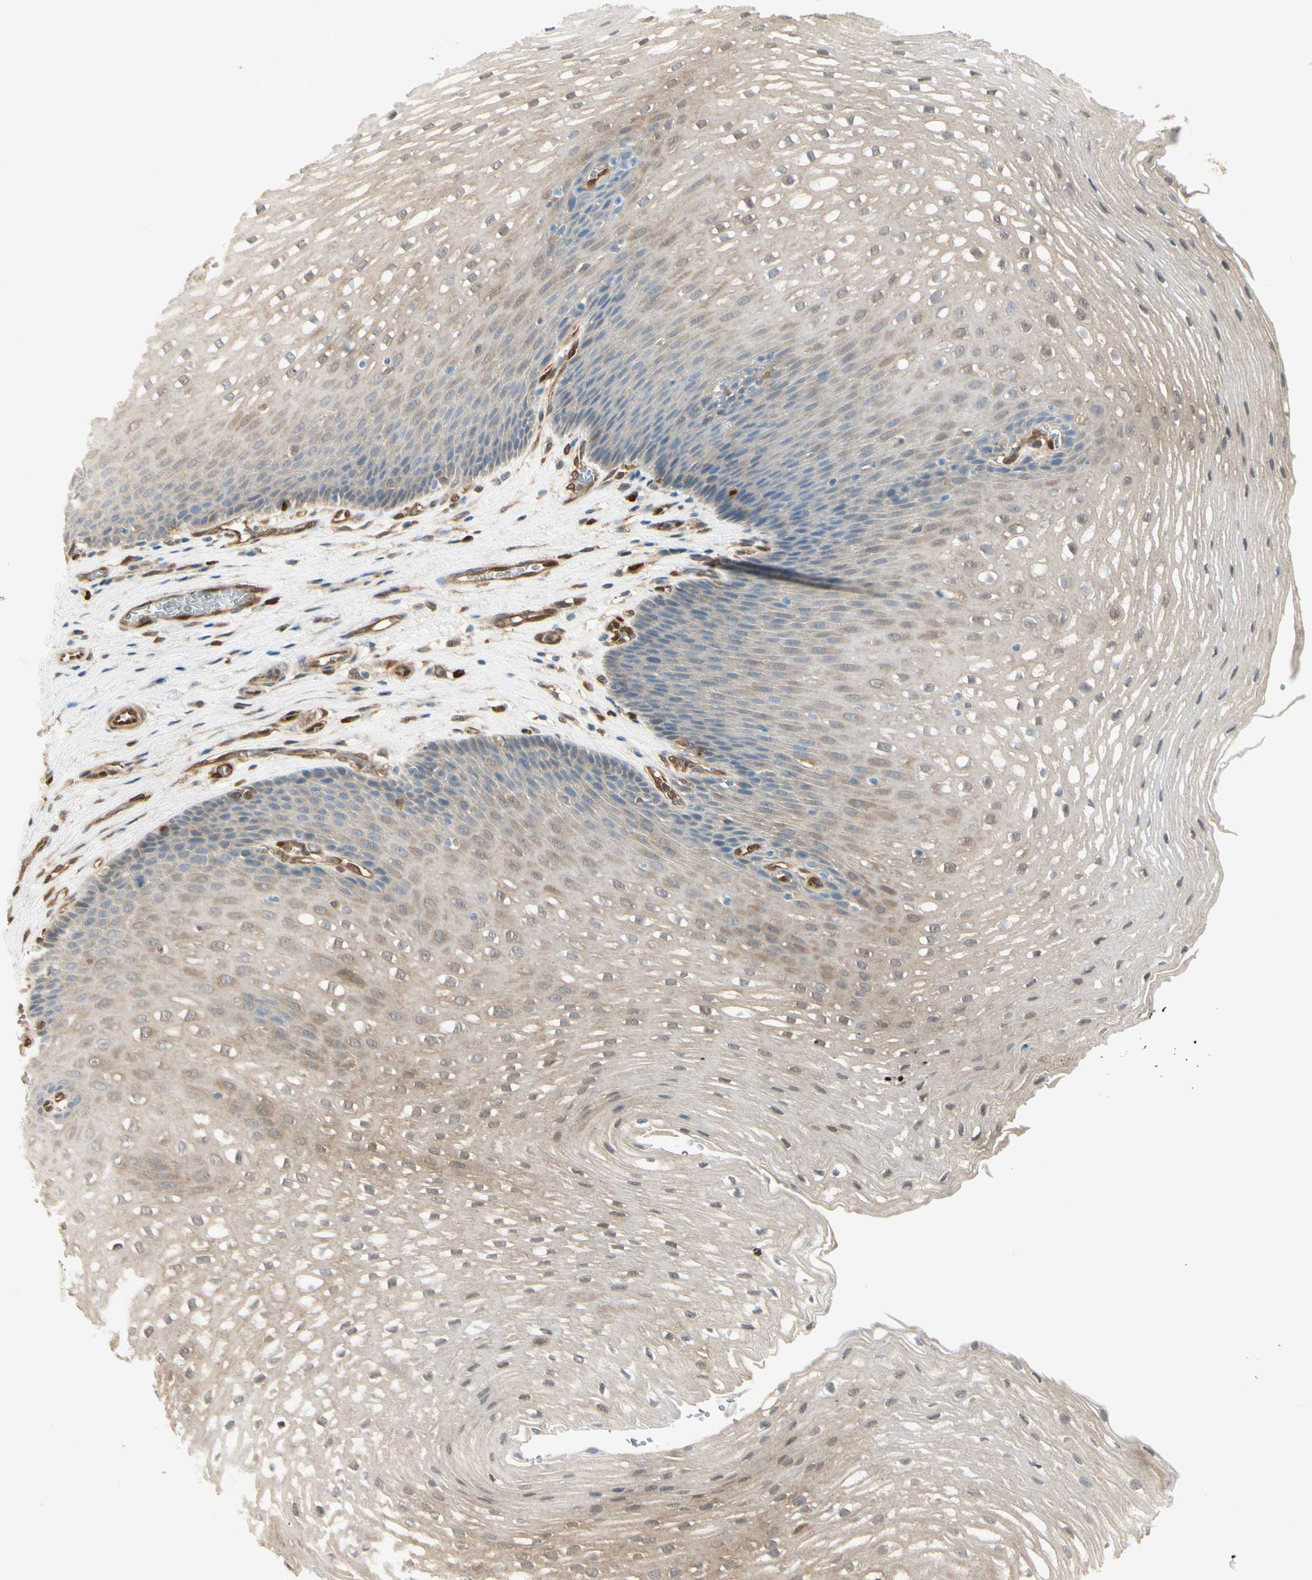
{"staining": {"intensity": "weak", "quantity": ">75%", "location": "cytoplasmic/membranous"}, "tissue": "esophagus", "cell_type": "Squamous epithelial cells", "image_type": "normal", "snomed": [{"axis": "morphology", "description": "Normal tissue, NOS"}, {"axis": "topography", "description": "Esophagus"}], "caption": "A brown stain shows weak cytoplasmic/membranous expression of a protein in squamous epithelial cells of unremarkable esophagus.", "gene": "SERPINB6", "patient": {"sex": "male", "age": 48}}